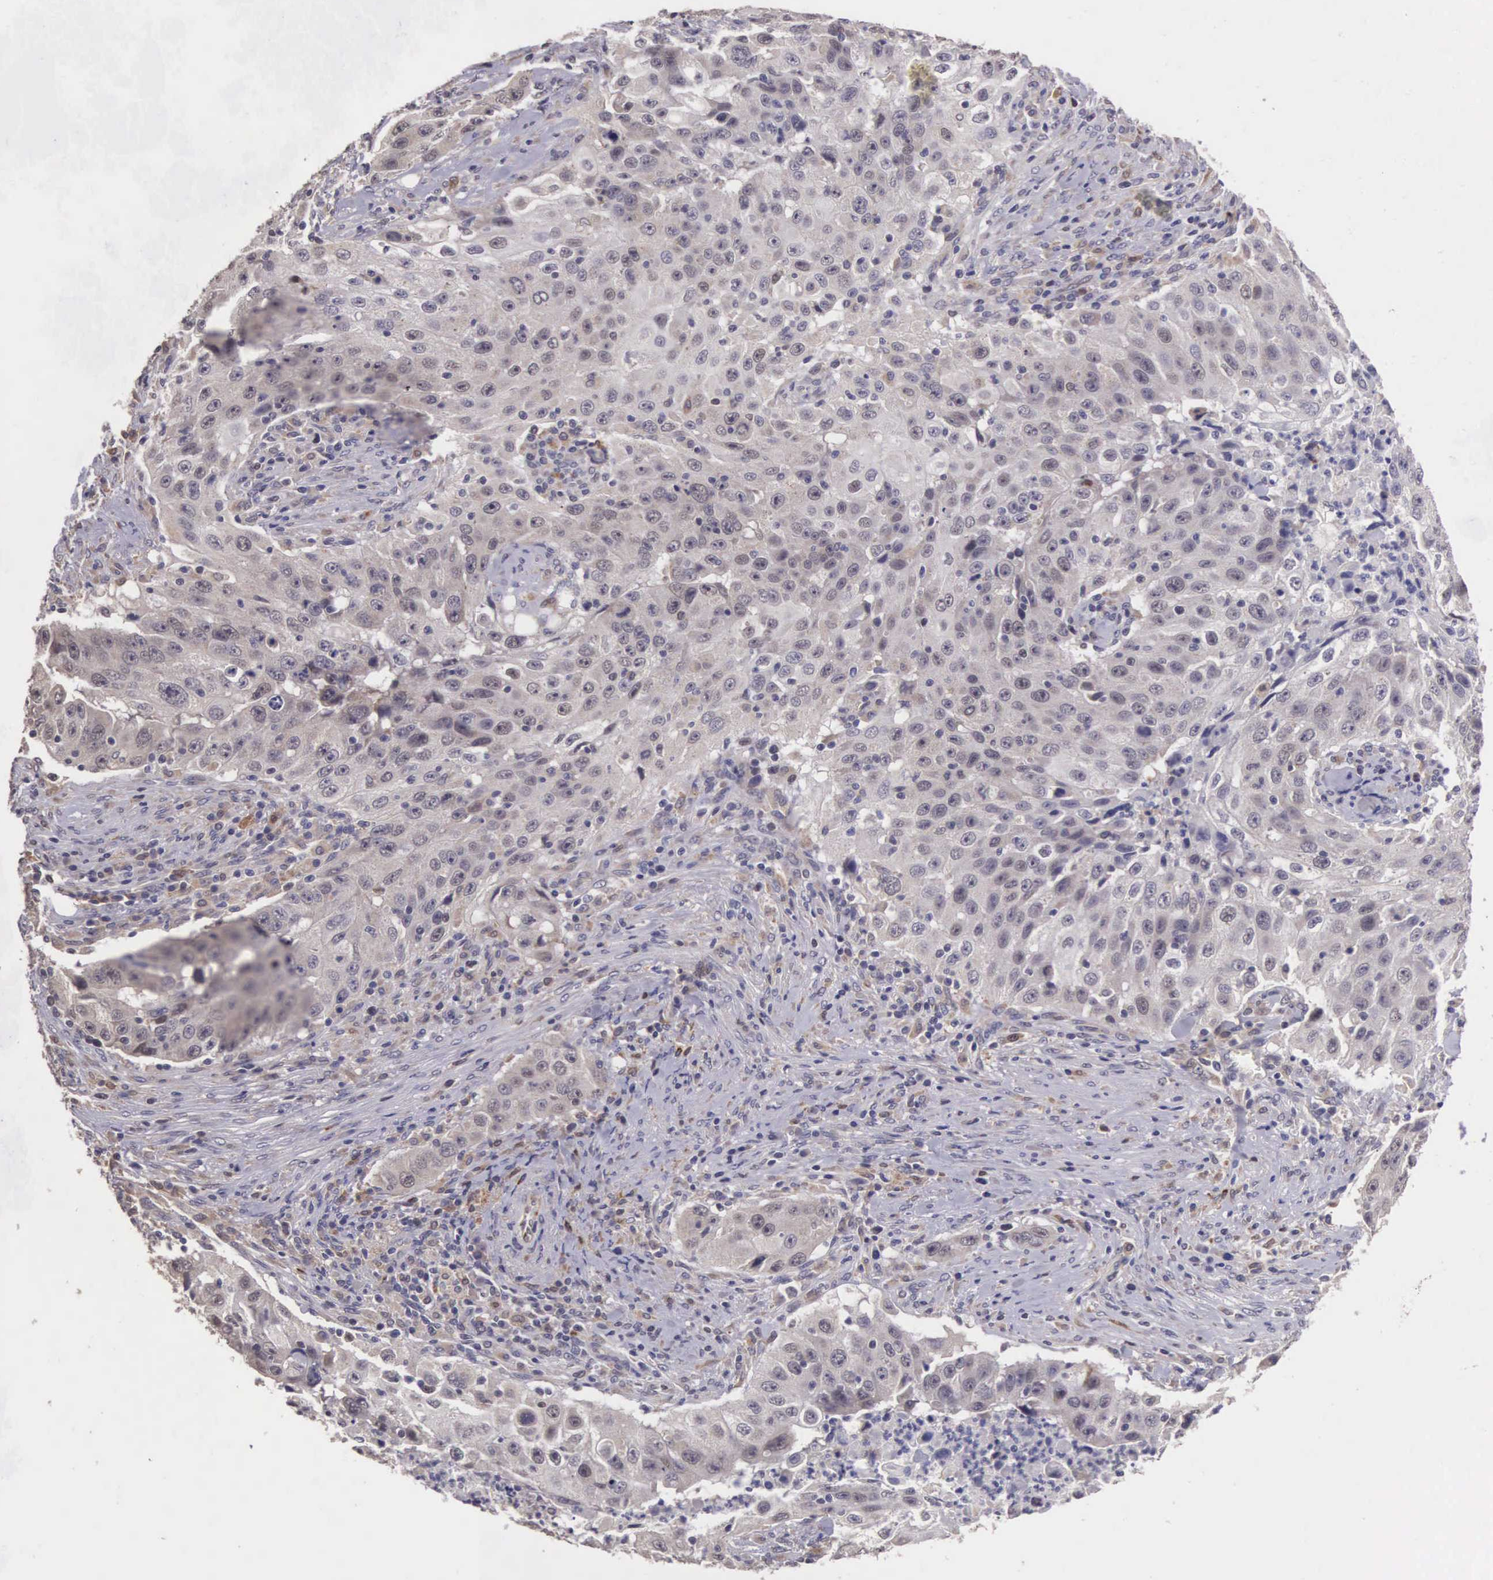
{"staining": {"intensity": "weak", "quantity": "<25%", "location": "cytoplasmic/membranous"}, "tissue": "lung cancer", "cell_type": "Tumor cells", "image_type": "cancer", "snomed": [{"axis": "morphology", "description": "Squamous cell carcinoma, NOS"}, {"axis": "topography", "description": "Lung"}], "caption": "Tumor cells show no significant expression in lung squamous cell carcinoma. (Immunohistochemistry, brightfield microscopy, high magnification).", "gene": "CDC45", "patient": {"sex": "male", "age": 64}}